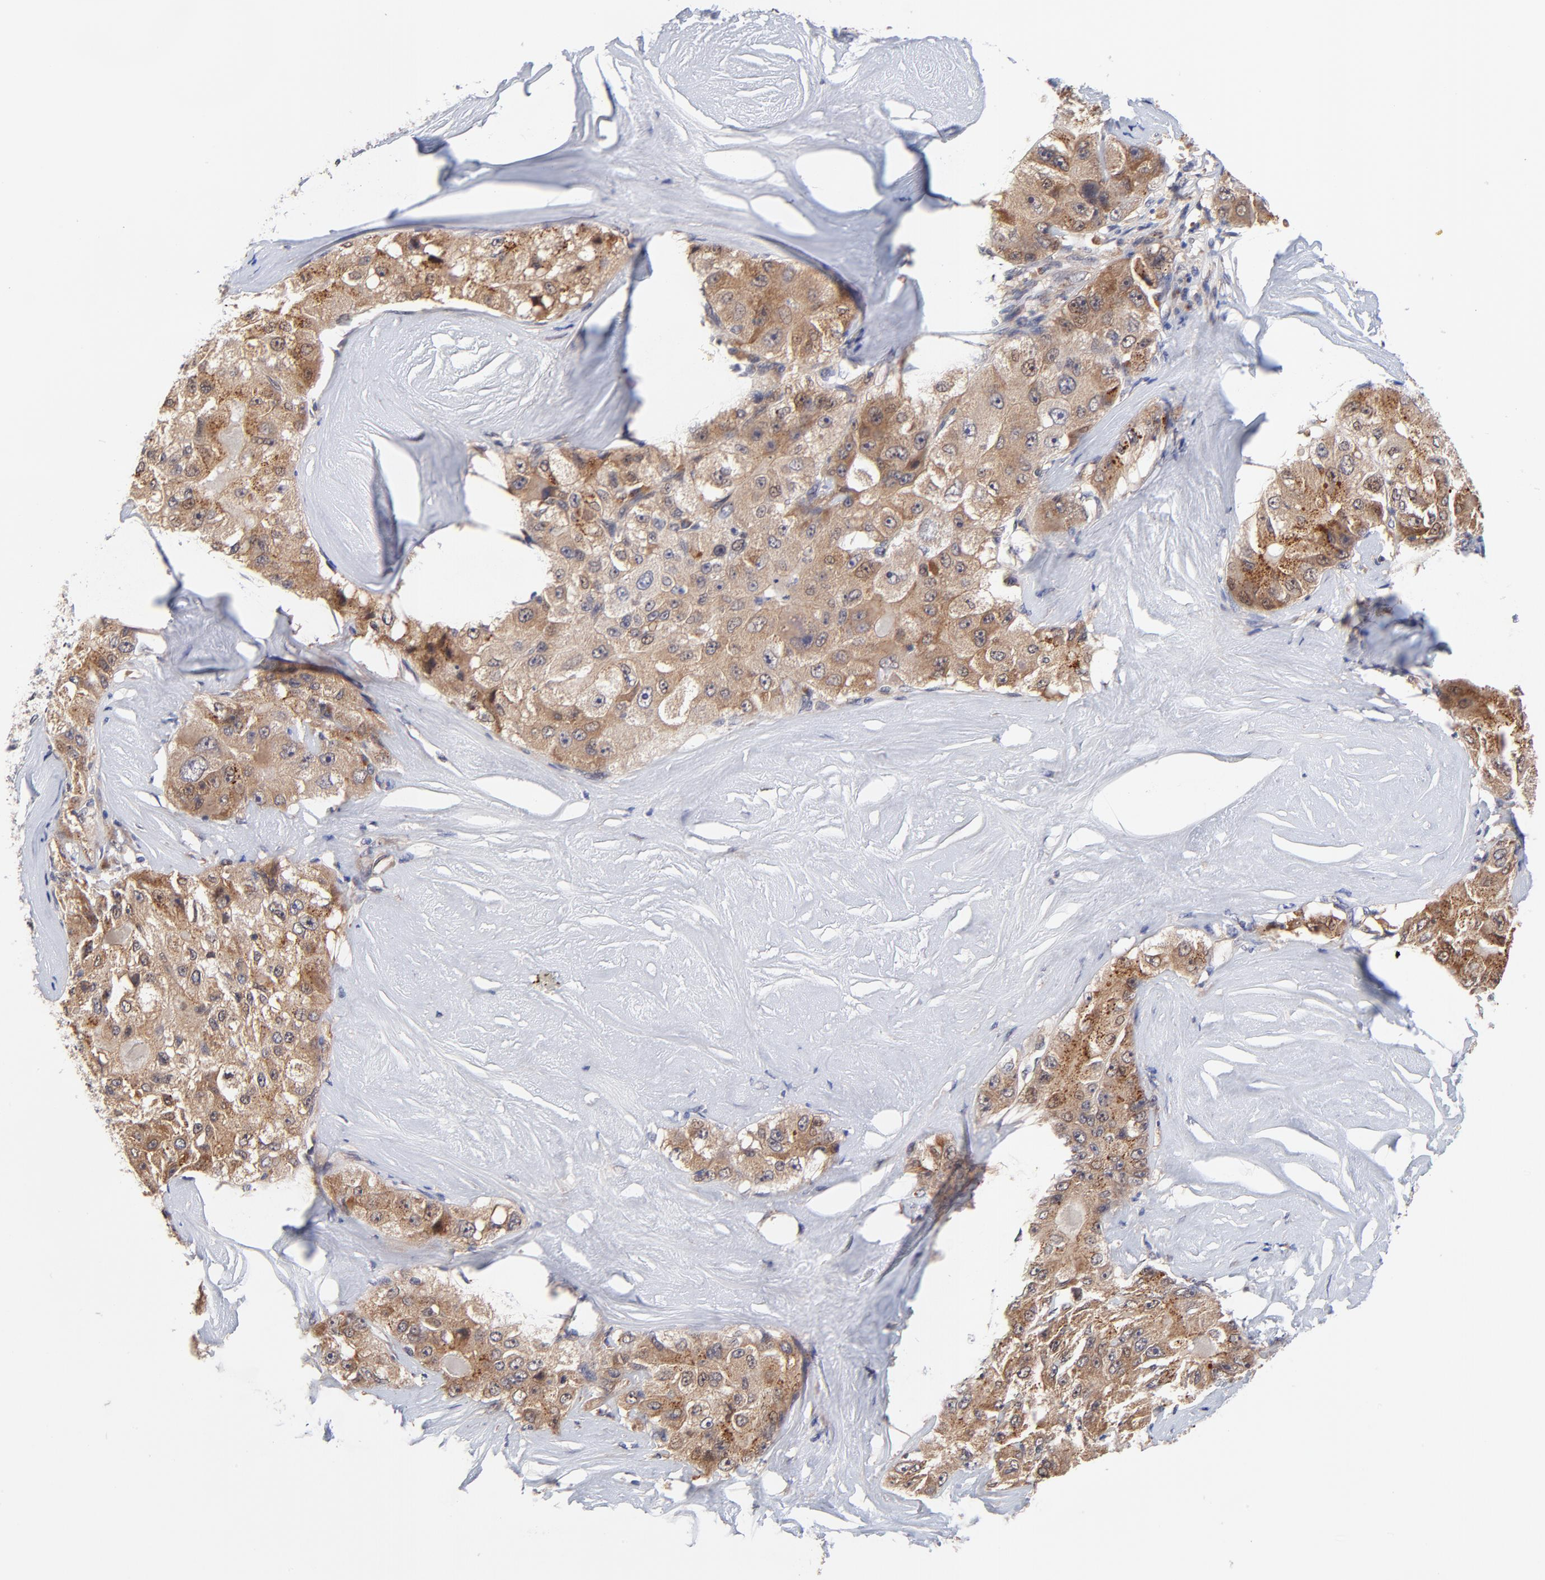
{"staining": {"intensity": "moderate", "quantity": ">75%", "location": "cytoplasmic/membranous"}, "tissue": "liver cancer", "cell_type": "Tumor cells", "image_type": "cancer", "snomed": [{"axis": "morphology", "description": "Carcinoma, Hepatocellular, NOS"}, {"axis": "topography", "description": "Liver"}], "caption": "Liver cancer (hepatocellular carcinoma) stained with DAB (3,3'-diaminobenzidine) IHC reveals medium levels of moderate cytoplasmic/membranous staining in approximately >75% of tumor cells. Nuclei are stained in blue.", "gene": "TXNL1", "patient": {"sex": "male", "age": 80}}